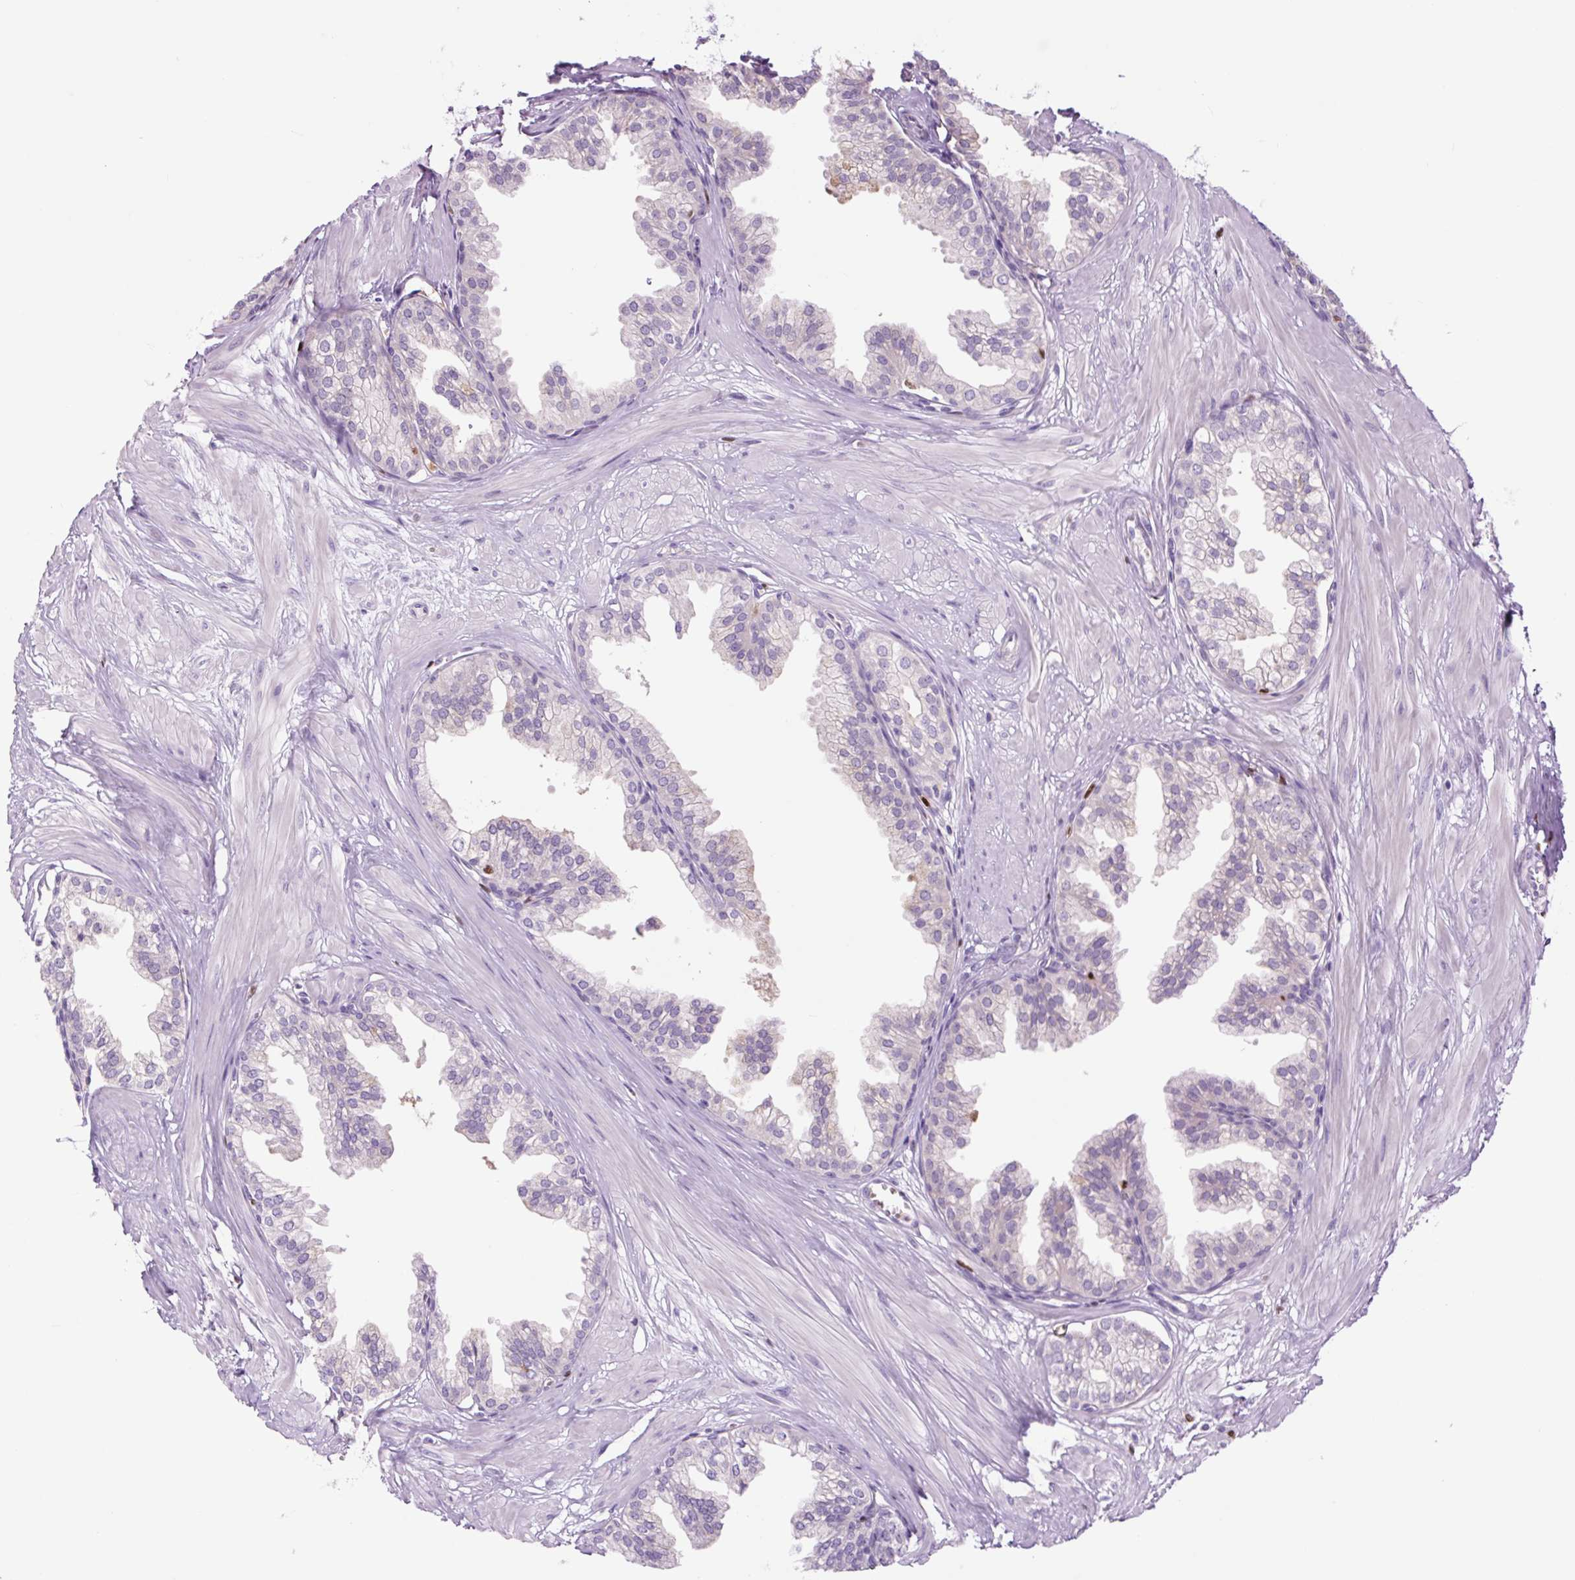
{"staining": {"intensity": "weak", "quantity": "<25%", "location": "cytoplasmic/membranous"}, "tissue": "prostate", "cell_type": "Glandular cells", "image_type": "normal", "snomed": [{"axis": "morphology", "description": "Normal tissue, NOS"}, {"axis": "topography", "description": "Prostate"}, {"axis": "topography", "description": "Peripheral nerve tissue"}], "caption": "A high-resolution image shows immunohistochemistry (IHC) staining of benign prostate, which displays no significant staining in glandular cells.", "gene": "SPI1", "patient": {"sex": "male", "age": 55}}